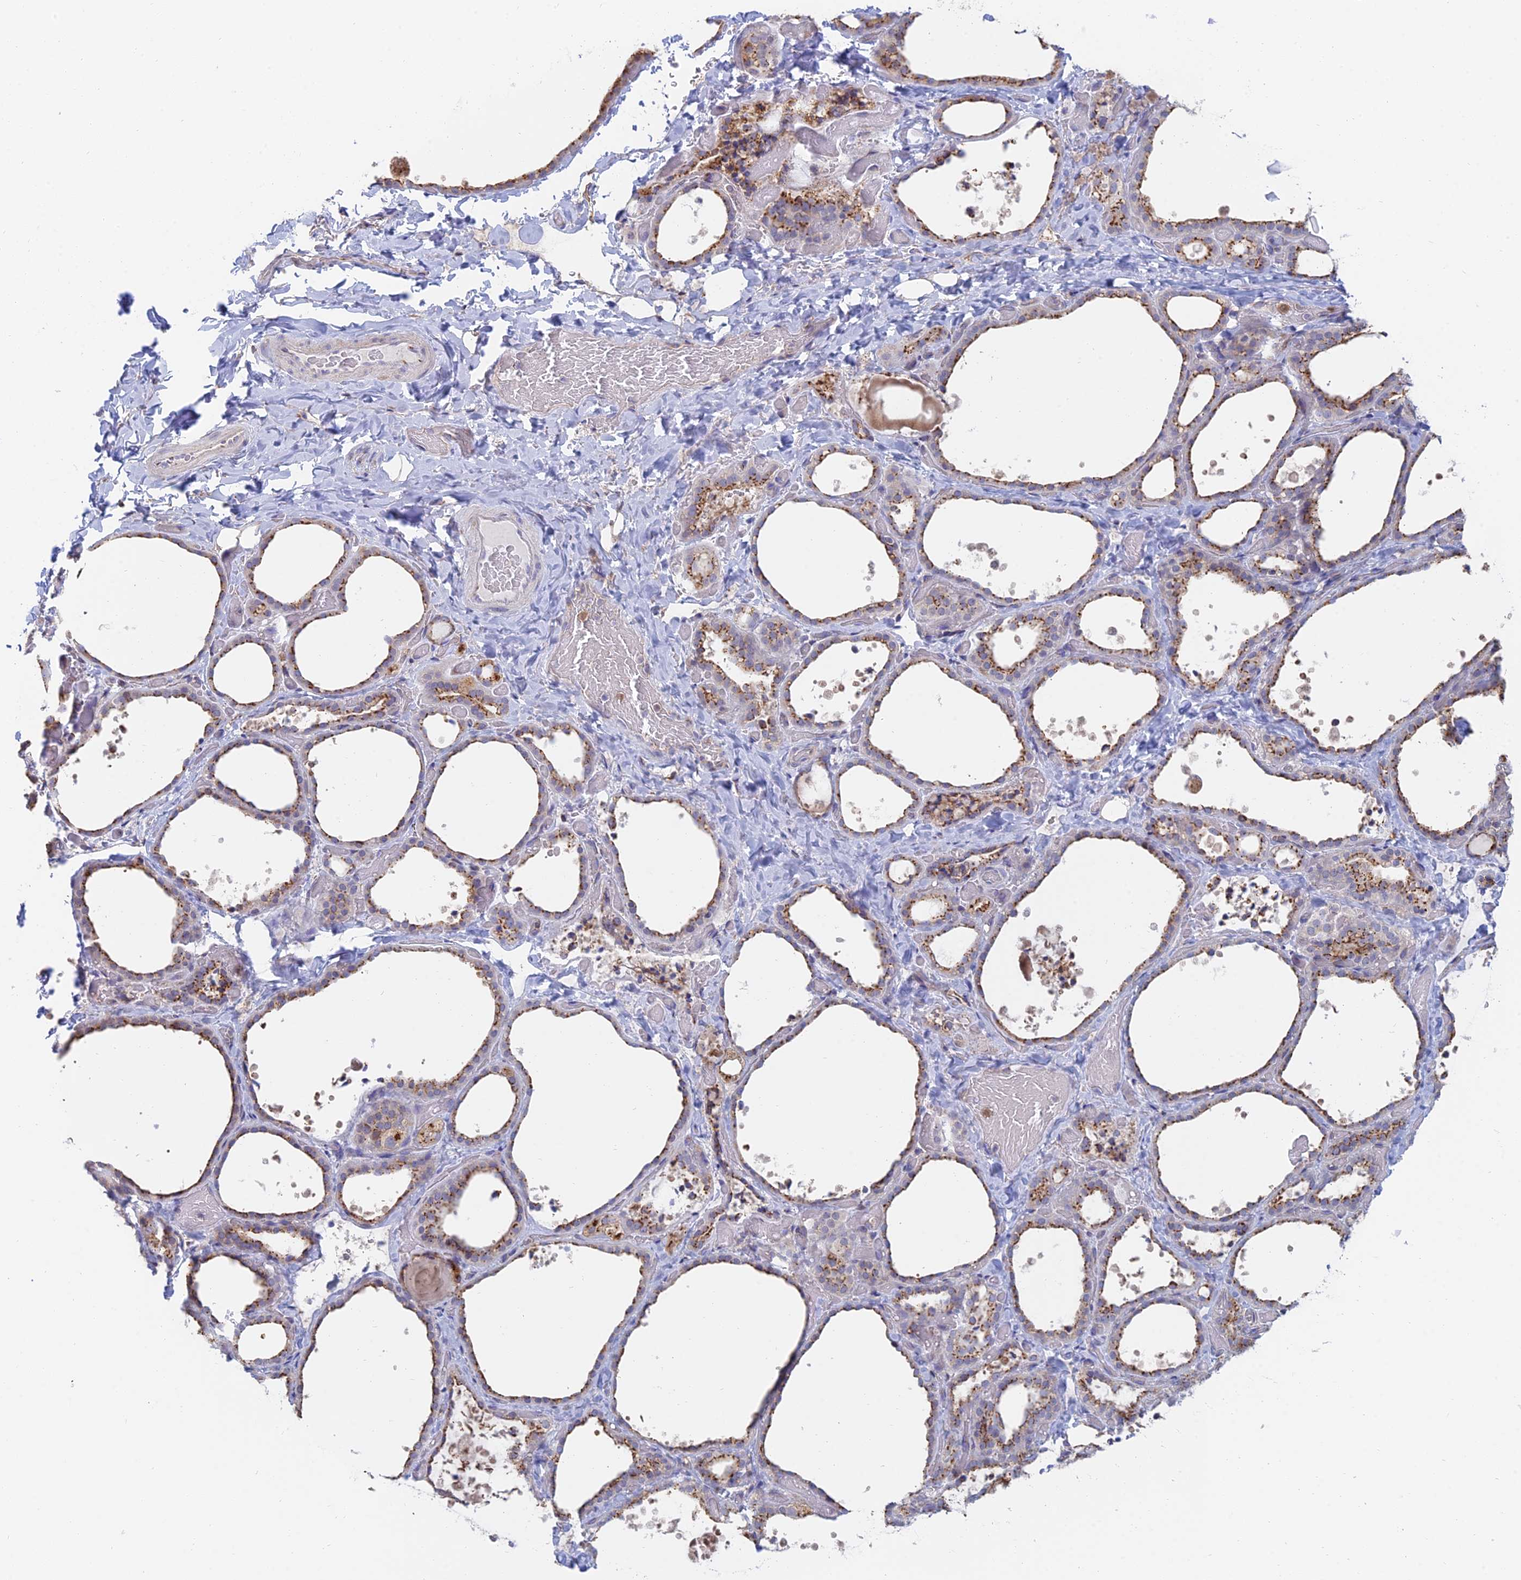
{"staining": {"intensity": "moderate", "quantity": ">75%", "location": "cytoplasmic/membranous"}, "tissue": "thyroid gland", "cell_type": "Glandular cells", "image_type": "normal", "snomed": [{"axis": "morphology", "description": "Normal tissue, NOS"}, {"axis": "topography", "description": "Thyroid gland"}], "caption": "About >75% of glandular cells in benign human thyroid gland exhibit moderate cytoplasmic/membranous protein positivity as visualized by brown immunohistochemical staining.", "gene": "ENSG00000267561", "patient": {"sex": "female", "age": 44}}